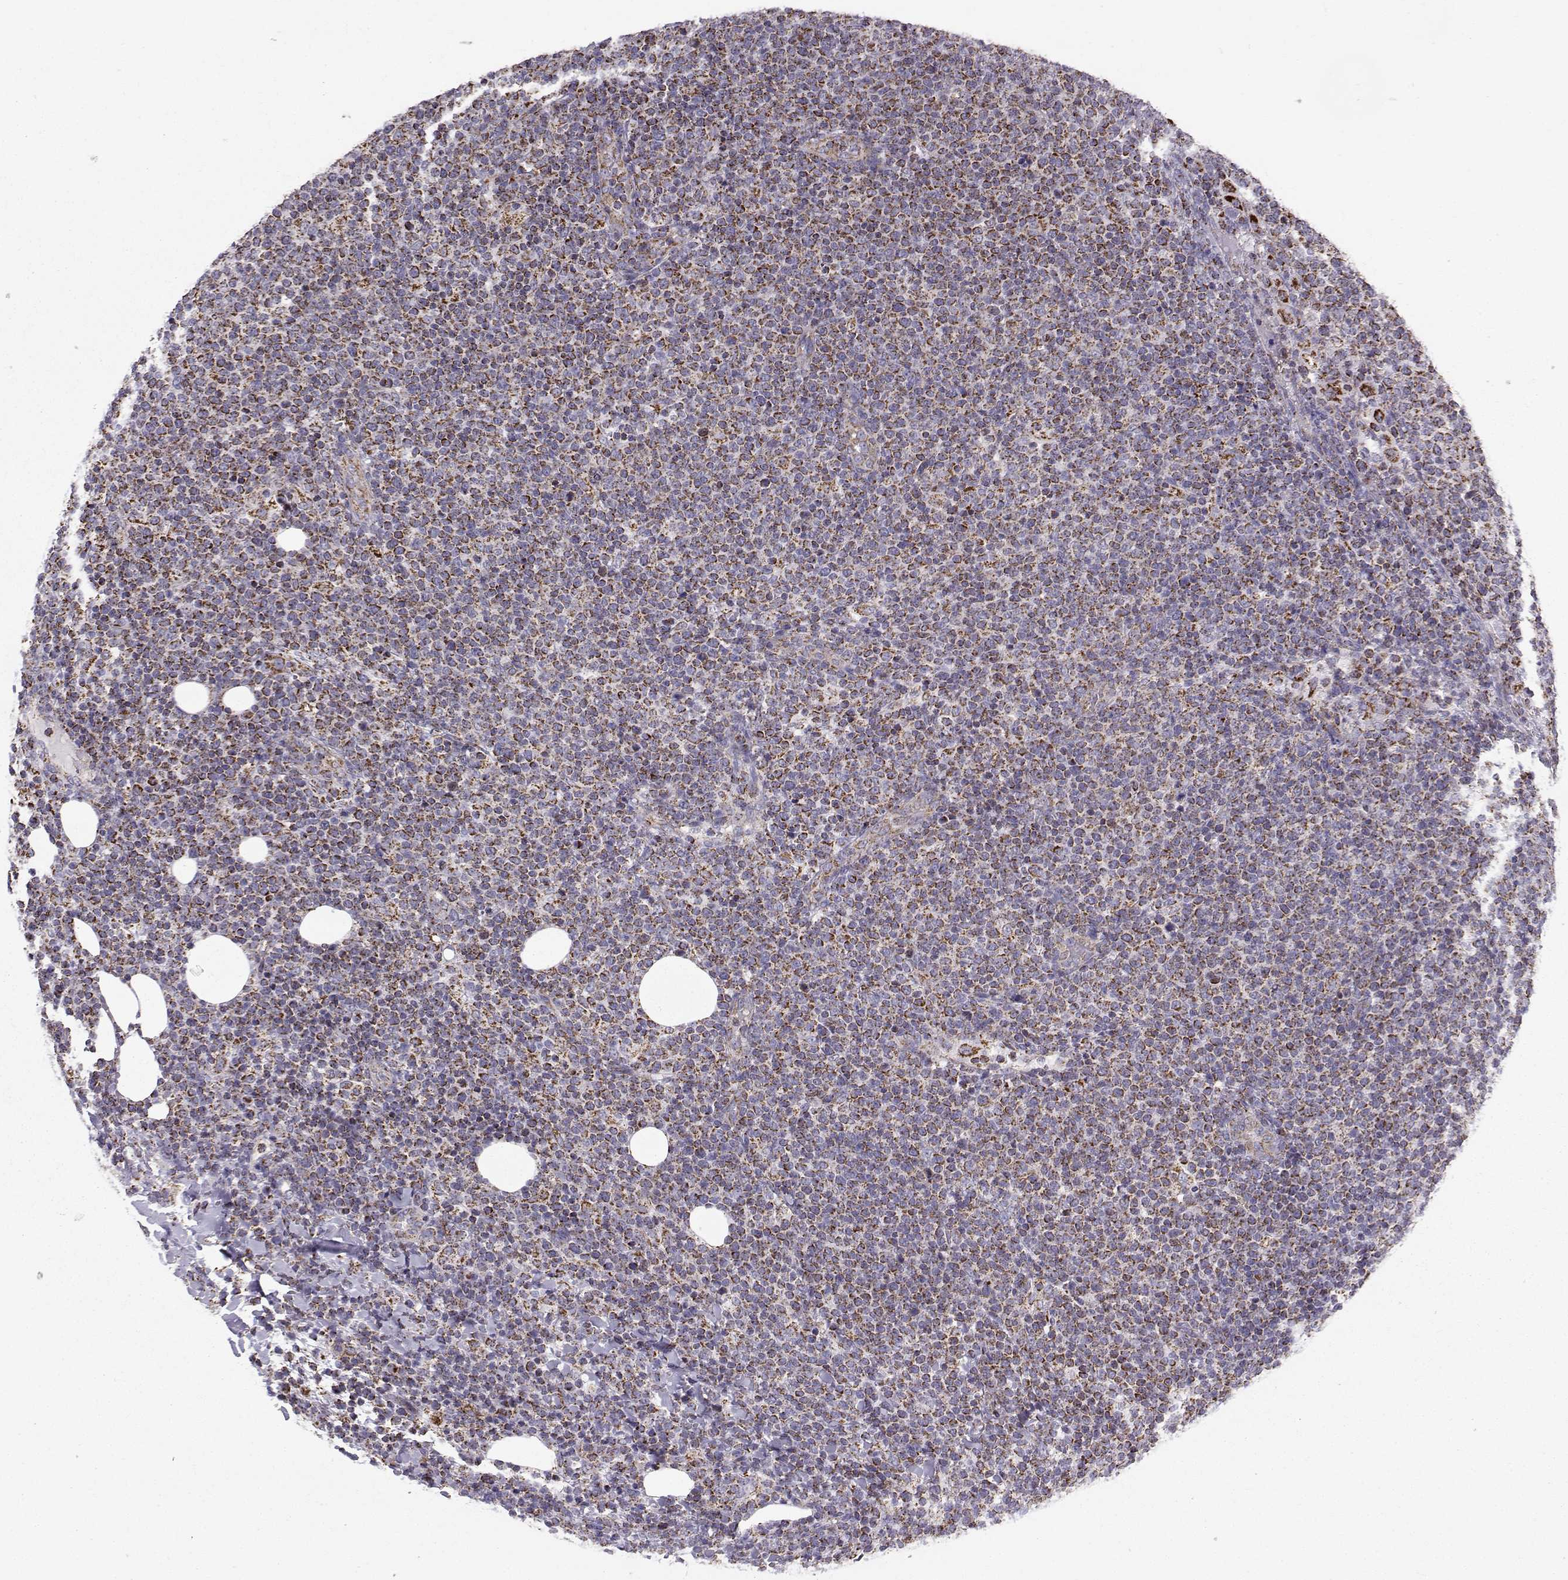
{"staining": {"intensity": "strong", "quantity": ">75%", "location": "cytoplasmic/membranous"}, "tissue": "lymphoma", "cell_type": "Tumor cells", "image_type": "cancer", "snomed": [{"axis": "morphology", "description": "Malignant lymphoma, non-Hodgkin's type, High grade"}, {"axis": "topography", "description": "Lymph node"}], "caption": "IHC photomicrograph of human lymphoma stained for a protein (brown), which displays high levels of strong cytoplasmic/membranous staining in about >75% of tumor cells.", "gene": "NECAB3", "patient": {"sex": "male", "age": 61}}